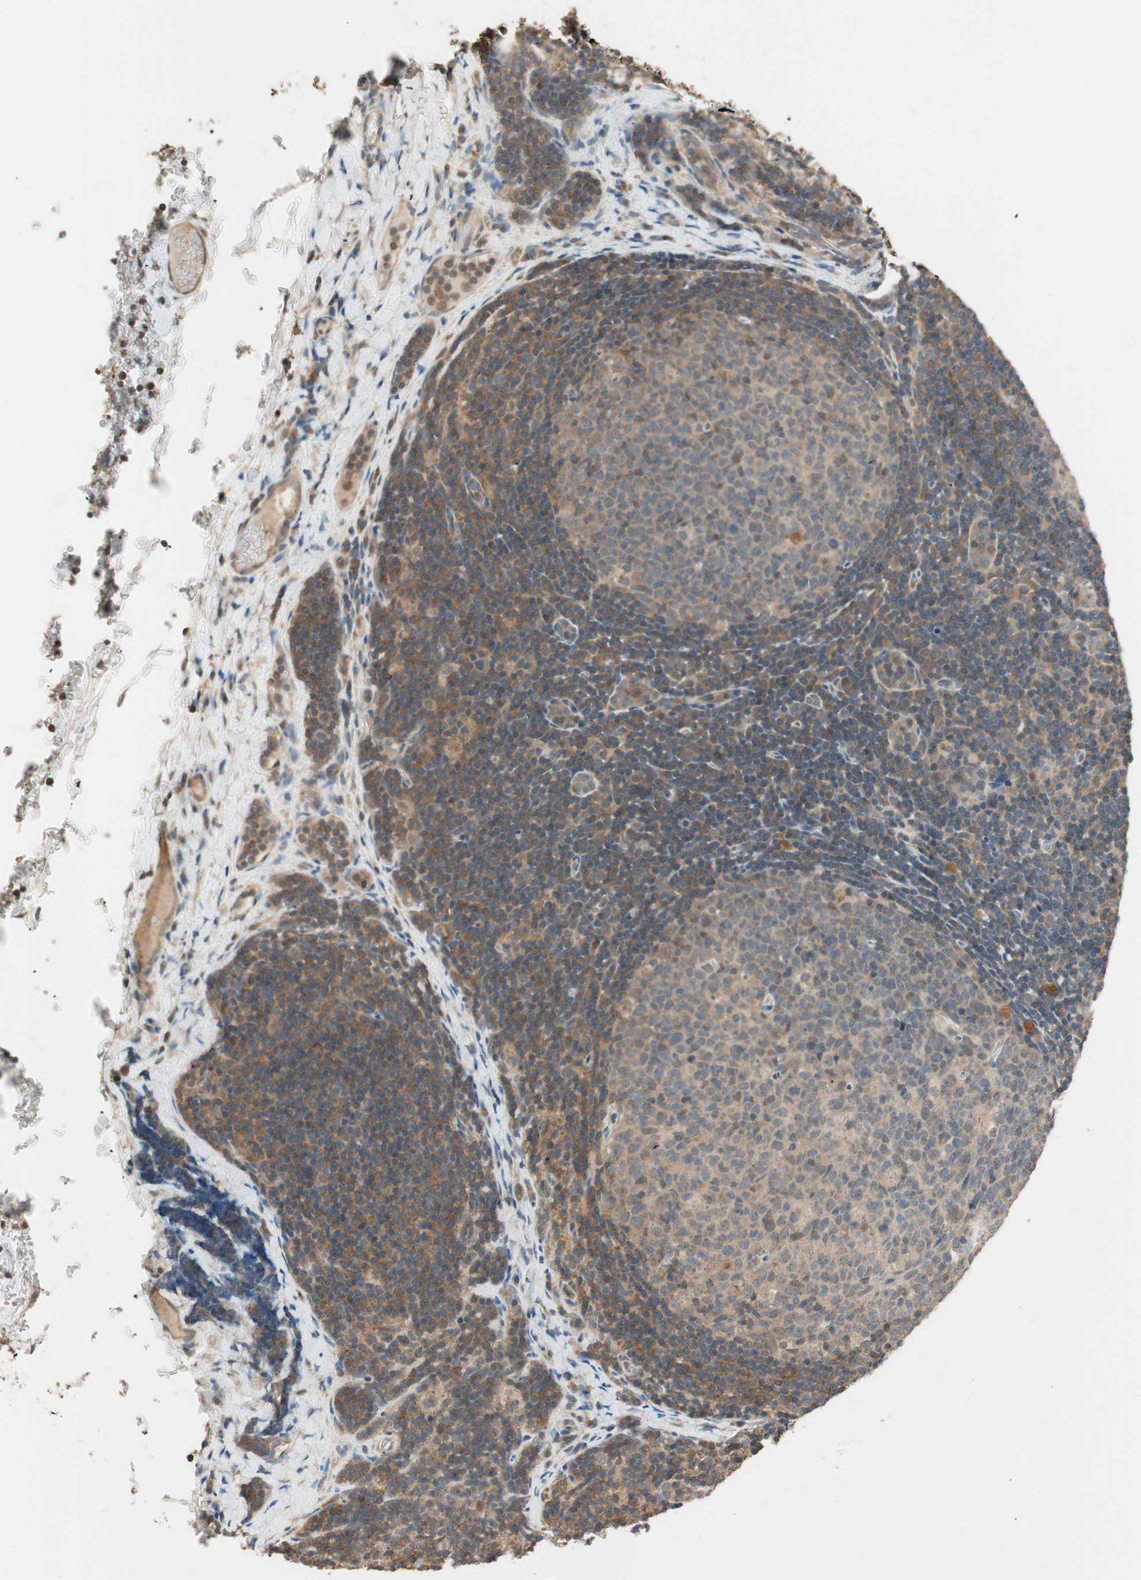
{"staining": {"intensity": "weak", "quantity": "25%-75%", "location": "cytoplasmic/membranous"}, "tissue": "lymph node", "cell_type": "Germinal center cells", "image_type": "normal", "snomed": [{"axis": "morphology", "description": "Normal tissue, NOS"}, {"axis": "topography", "description": "Lymph node"}], "caption": "Immunohistochemical staining of unremarkable lymph node reveals weak cytoplasmic/membranous protein staining in approximately 25%-75% of germinal center cells. The protein is shown in brown color, while the nuclei are stained blue.", "gene": "TRIM21", "patient": {"sex": "female", "age": 14}}